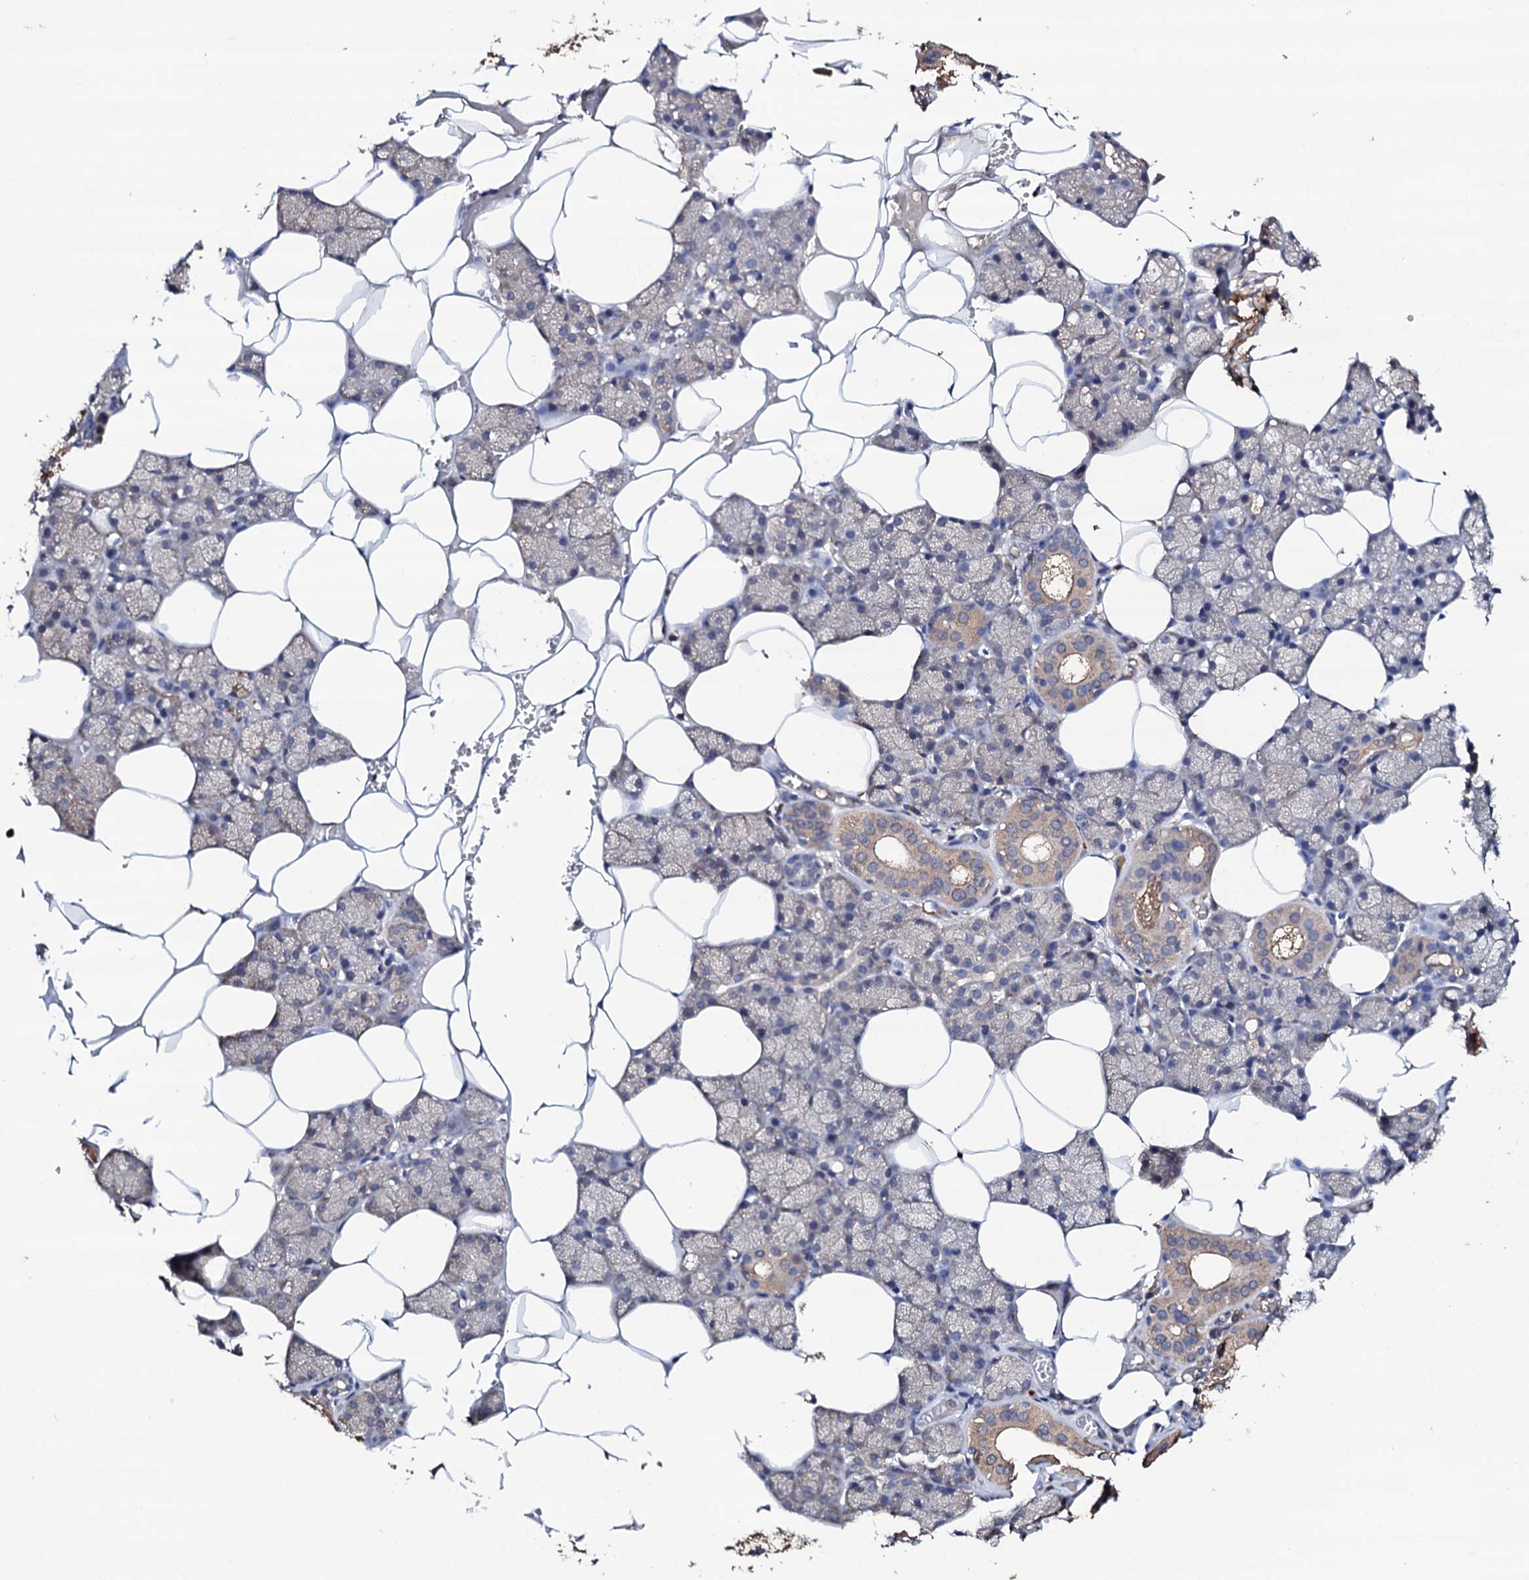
{"staining": {"intensity": "moderate", "quantity": "<25%", "location": "cytoplasmic/membranous"}, "tissue": "salivary gland", "cell_type": "Glandular cells", "image_type": "normal", "snomed": [{"axis": "morphology", "description": "Normal tissue, NOS"}, {"axis": "topography", "description": "Salivary gland"}], "caption": "Immunohistochemistry (IHC) of benign human salivary gland shows low levels of moderate cytoplasmic/membranous staining in approximately <25% of glandular cells.", "gene": "TCAF2C", "patient": {"sex": "male", "age": 62}}